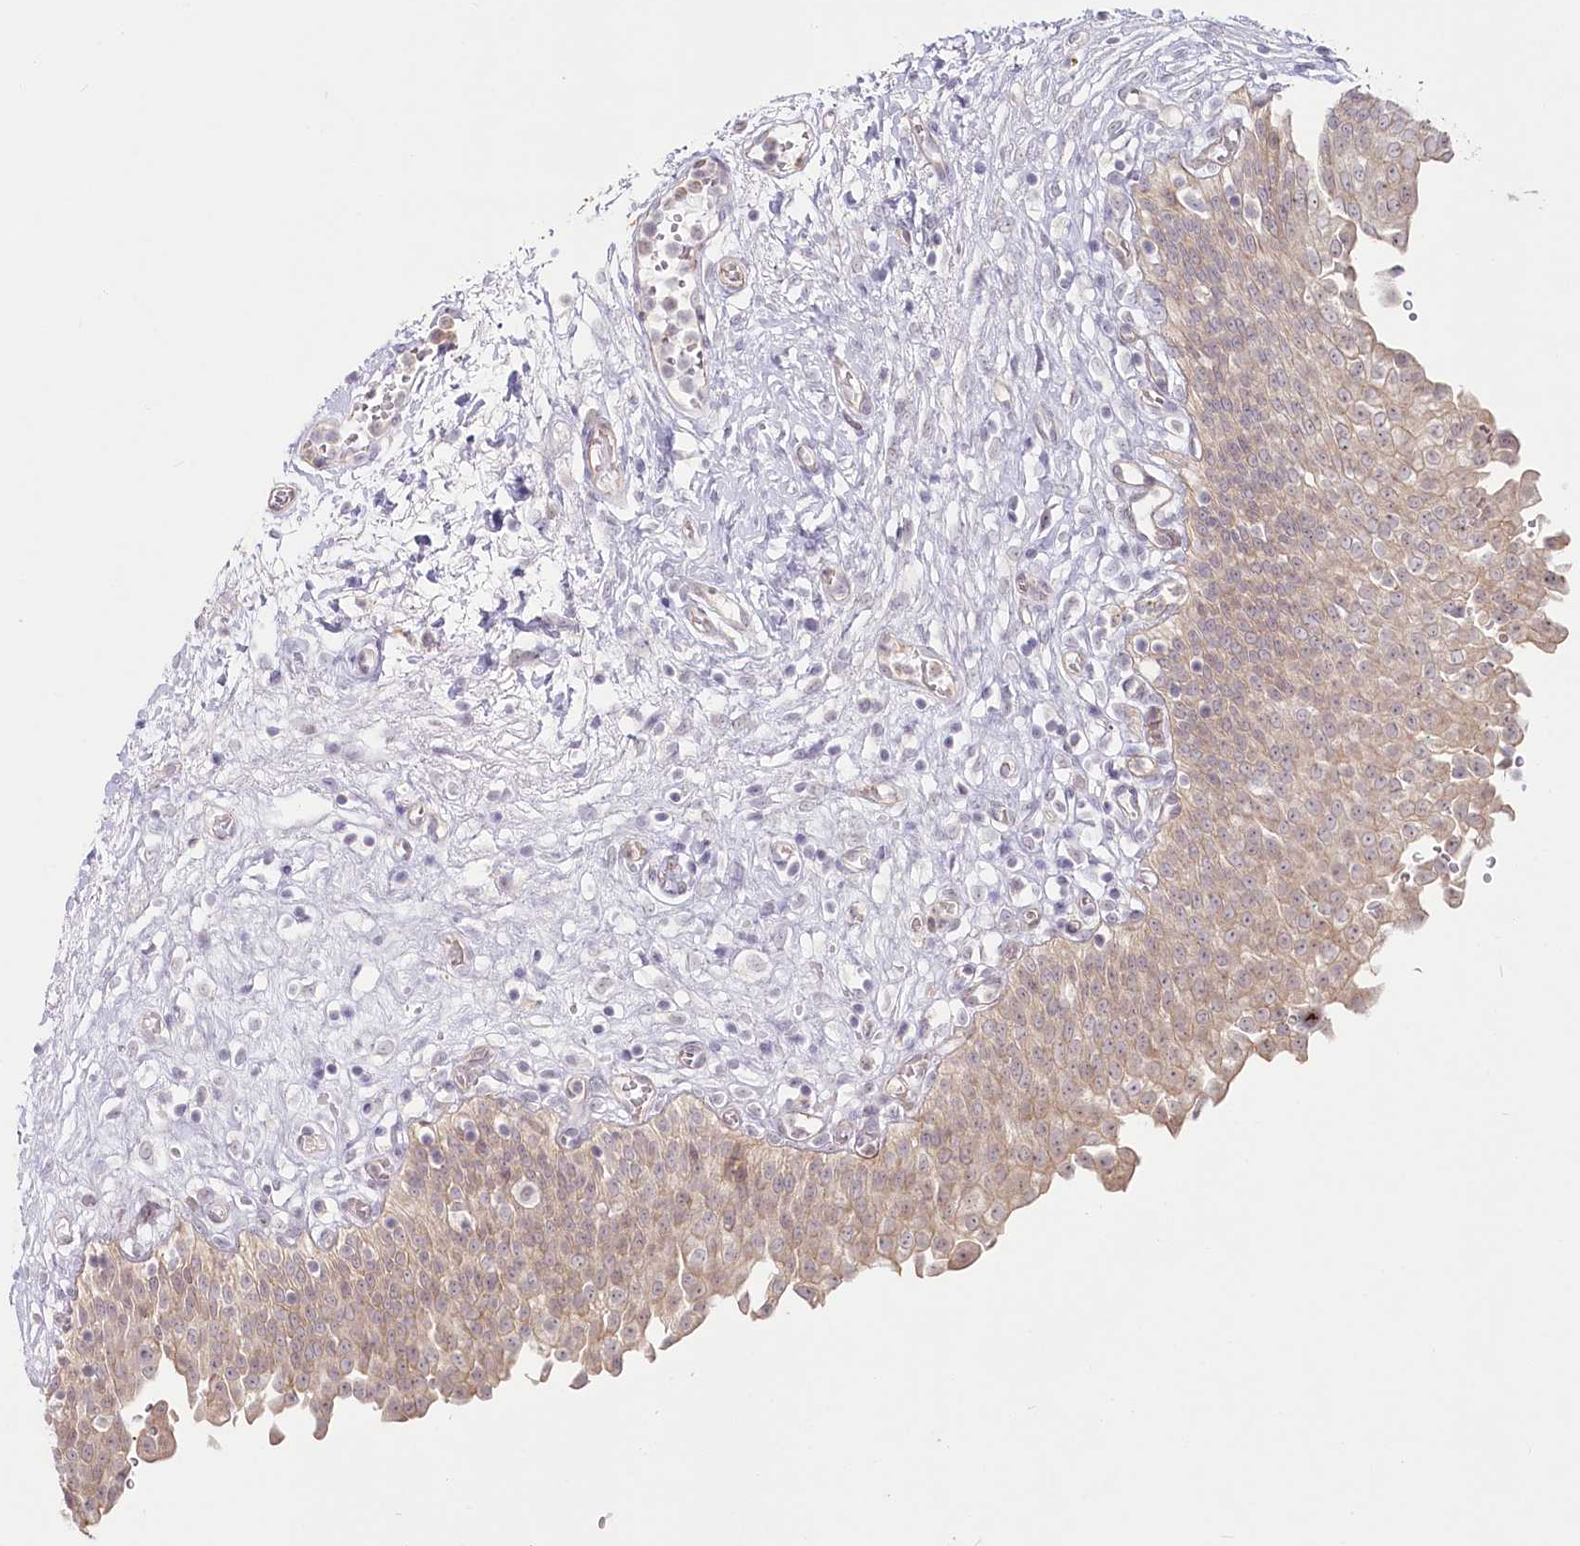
{"staining": {"intensity": "moderate", "quantity": ">75%", "location": "cytoplasmic/membranous"}, "tissue": "urinary bladder", "cell_type": "Urothelial cells", "image_type": "normal", "snomed": [{"axis": "morphology", "description": "Urothelial carcinoma, High grade"}, {"axis": "topography", "description": "Urinary bladder"}], "caption": "This histopathology image reveals immunohistochemistry (IHC) staining of unremarkable urinary bladder, with medium moderate cytoplasmic/membranous expression in about >75% of urothelial cells.", "gene": "ABHD8", "patient": {"sex": "male", "age": 46}}